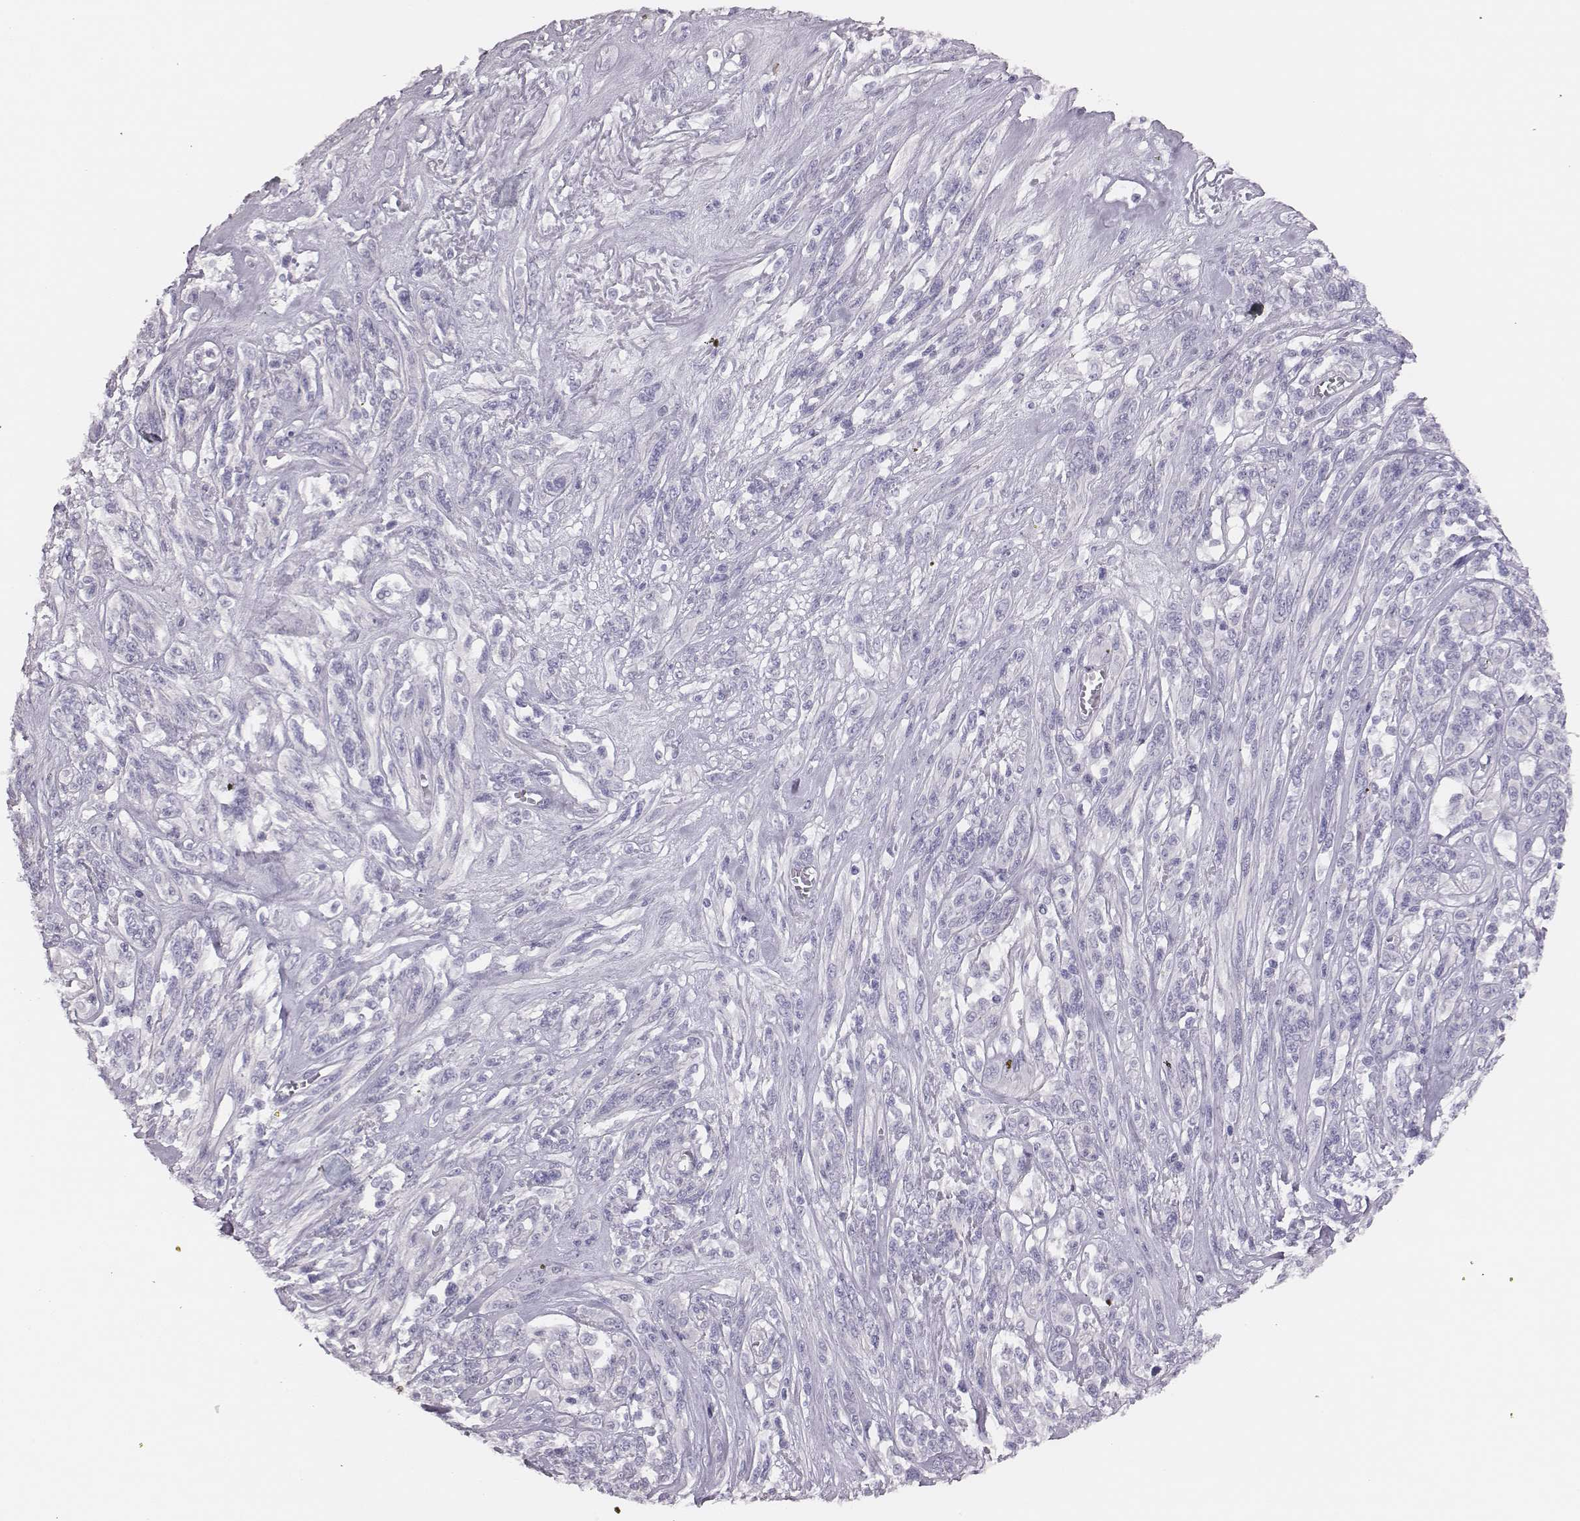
{"staining": {"intensity": "negative", "quantity": "none", "location": "none"}, "tissue": "melanoma", "cell_type": "Tumor cells", "image_type": "cancer", "snomed": [{"axis": "morphology", "description": "Malignant melanoma, NOS"}, {"axis": "topography", "description": "Skin"}], "caption": "The photomicrograph displays no significant expression in tumor cells of melanoma.", "gene": "H1-6", "patient": {"sex": "female", "age": 91}}